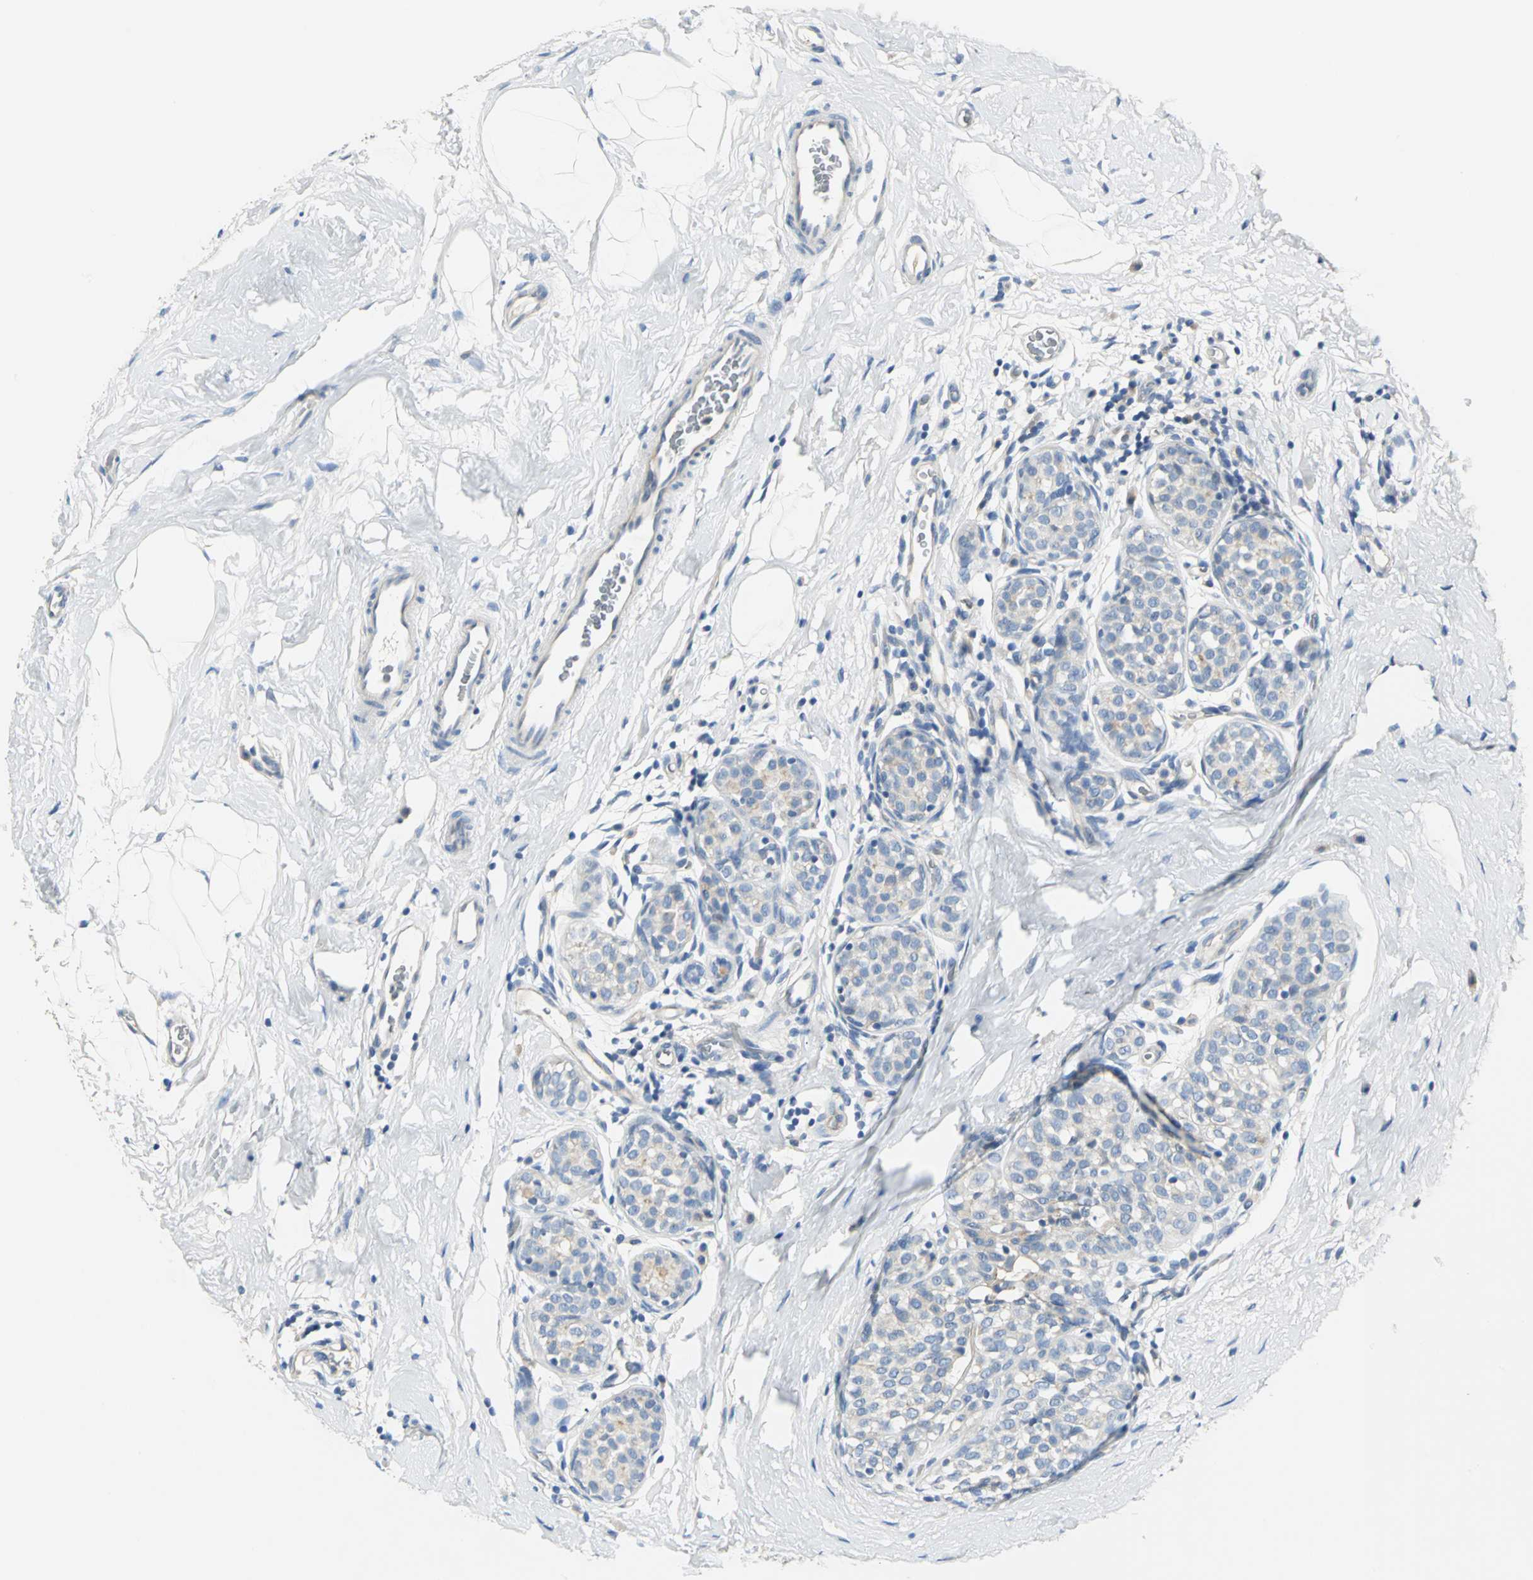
{"staining": {"intensity": "weak", "quantity": "25%-75%", "location": "cytoplasmic/membranous"}, "tissue": "breast cancer", "cell_type": "Tumor cells", "image_type": "cancer", "snomed": [{"axis": "morphology", "description": "Lobular carcinoma, in situ"}, {"axis": "morphology", "description": "Lobular carcinoma"}, {"axis": "topography", "description": "Breast"}], "caption": "Human breast lobular carcinoma in situ stained for a protein (brown) shows weak cytoplasmic/membranous positive expression in about 25%-75% of tumor cells.", "gene": "RIPOR1", "patient": {"sex": "female", "age": 41}}